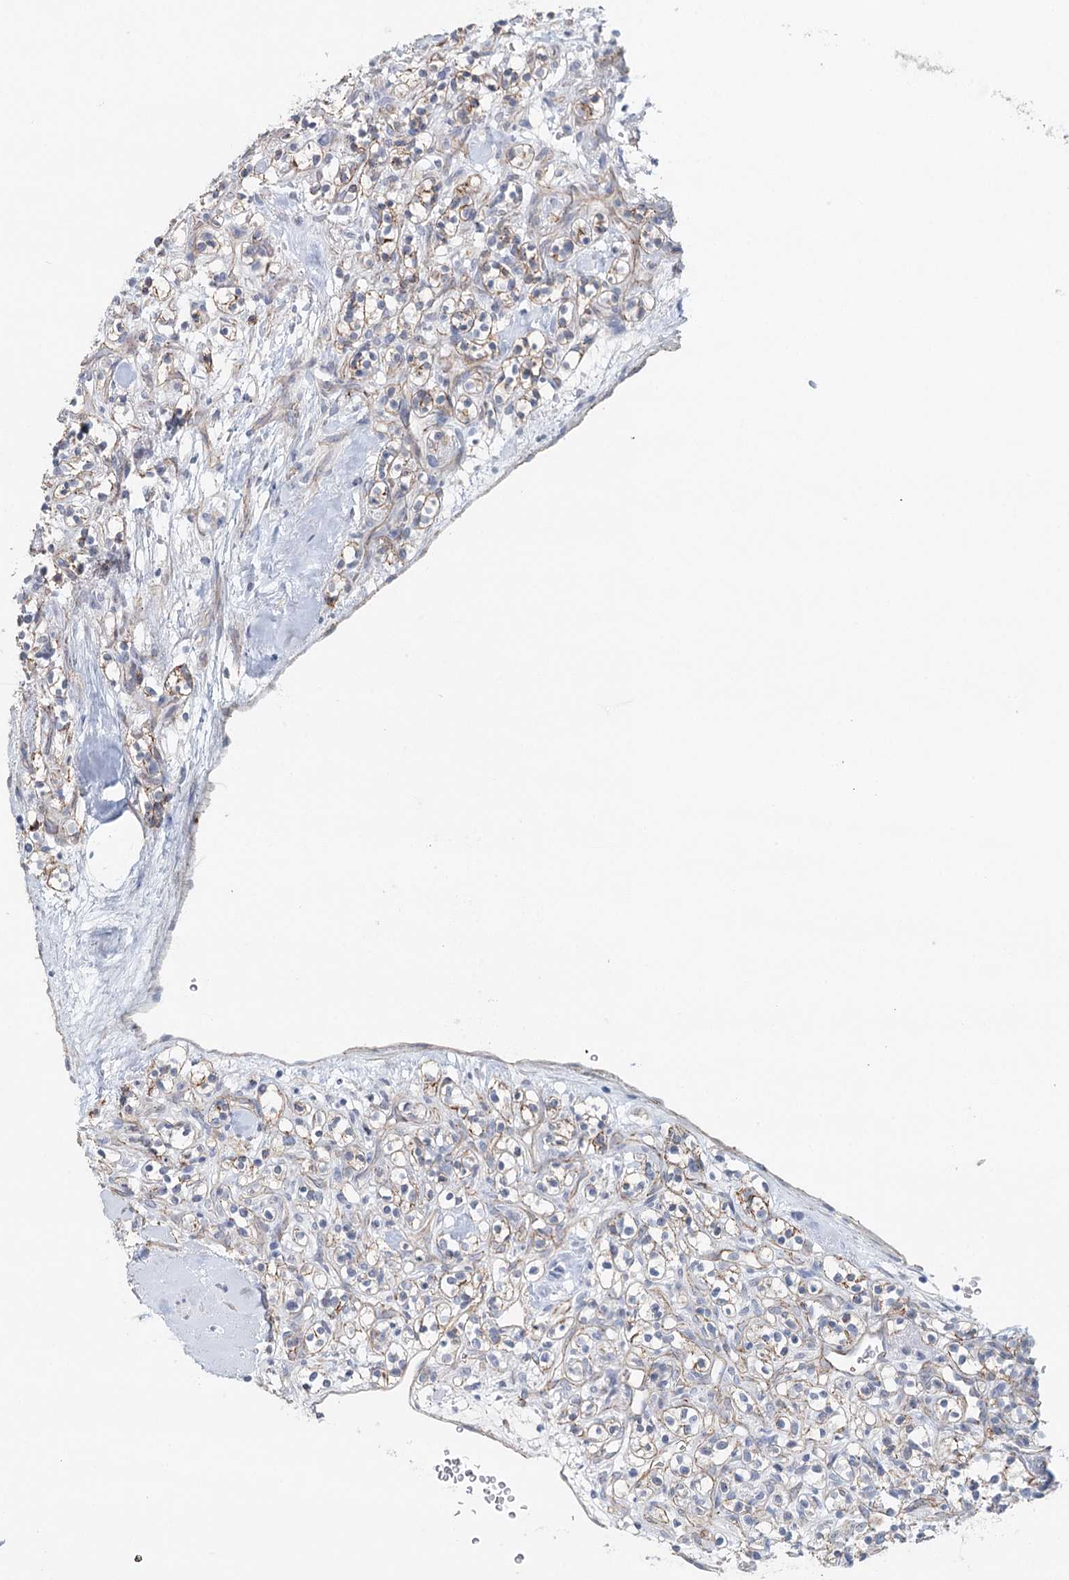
{"staining": {"intensity": "weak", "quantity": "25%-75%", "location": "cytoplasmic/membranous"}, "tissue": "renal cancer", "cell_type": "Tumor cells", "image_type": "cancer", "snomed": [{"axis": "morphology", "description": "Adenocarcinoma, NOS"}, {"axis": "topography", "description": "Kidney"}], "caption": "Immunohistochemical staining of renal adenocarcinoma demonstrates low levels of weak cytoplasmic/membranous protein expression in approximately 25%-75% of tumor cells.", "gene": "SYNPO", "patient": {"sex": "male", "age": 77}}